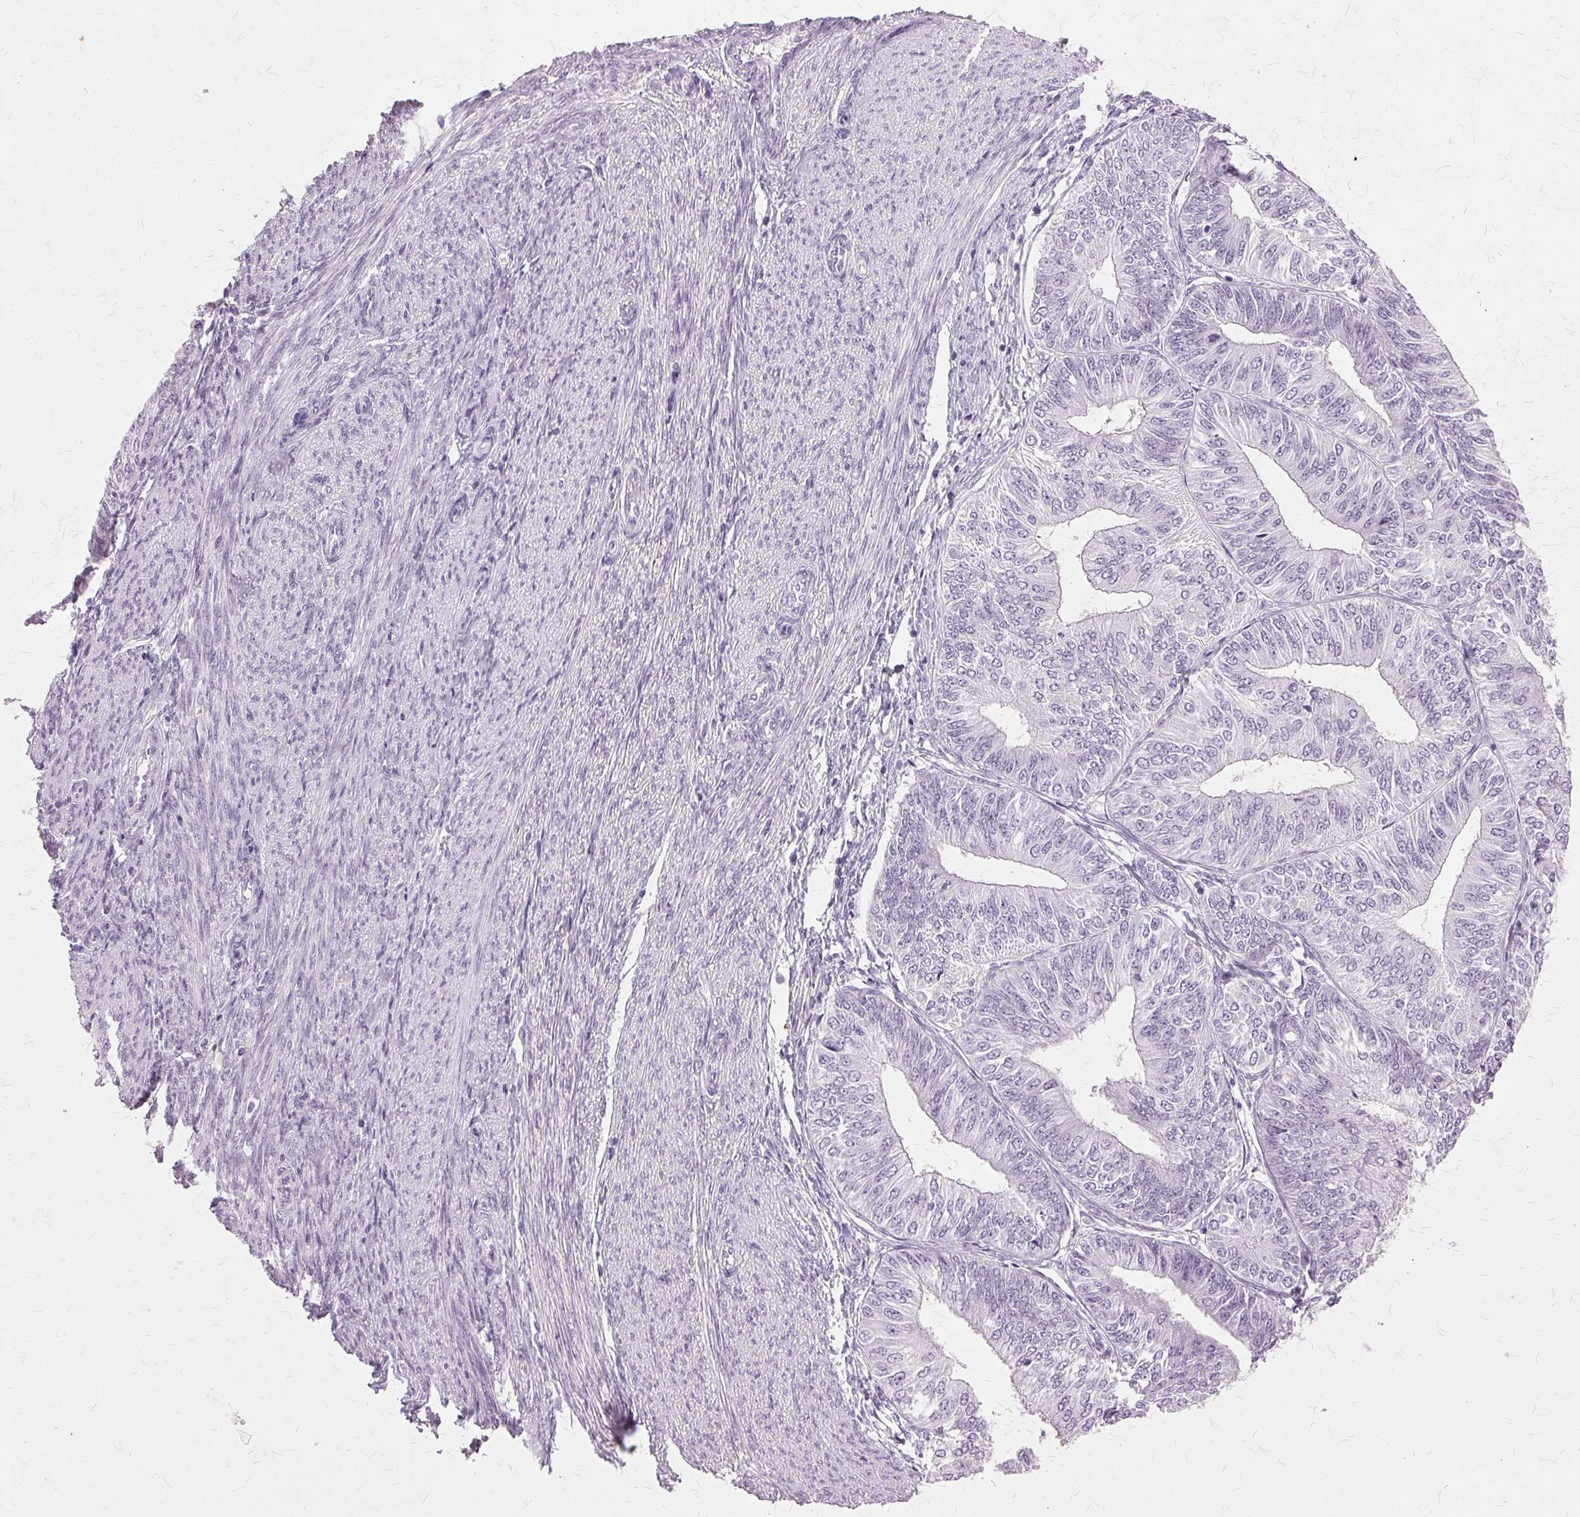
{"staining": {"intensity": "negative", "quantity": "none", "location": "none"}, "tissue": "endometrial cancer", "cell_type": "Tumor cells", "image_type": "cancer", "snomed": [{"axis": "morphology", "description": "Adenocarcinoma, NOS"}, {"axis": "topography", "description": "Endometrium"}], "caption": "Image shows no protein staining in tumor cells of endometrial cancer (adenocarcinoma) tissue.", "gene": "SLC45A3", "patient": {"sex": "female", "age": 58}}